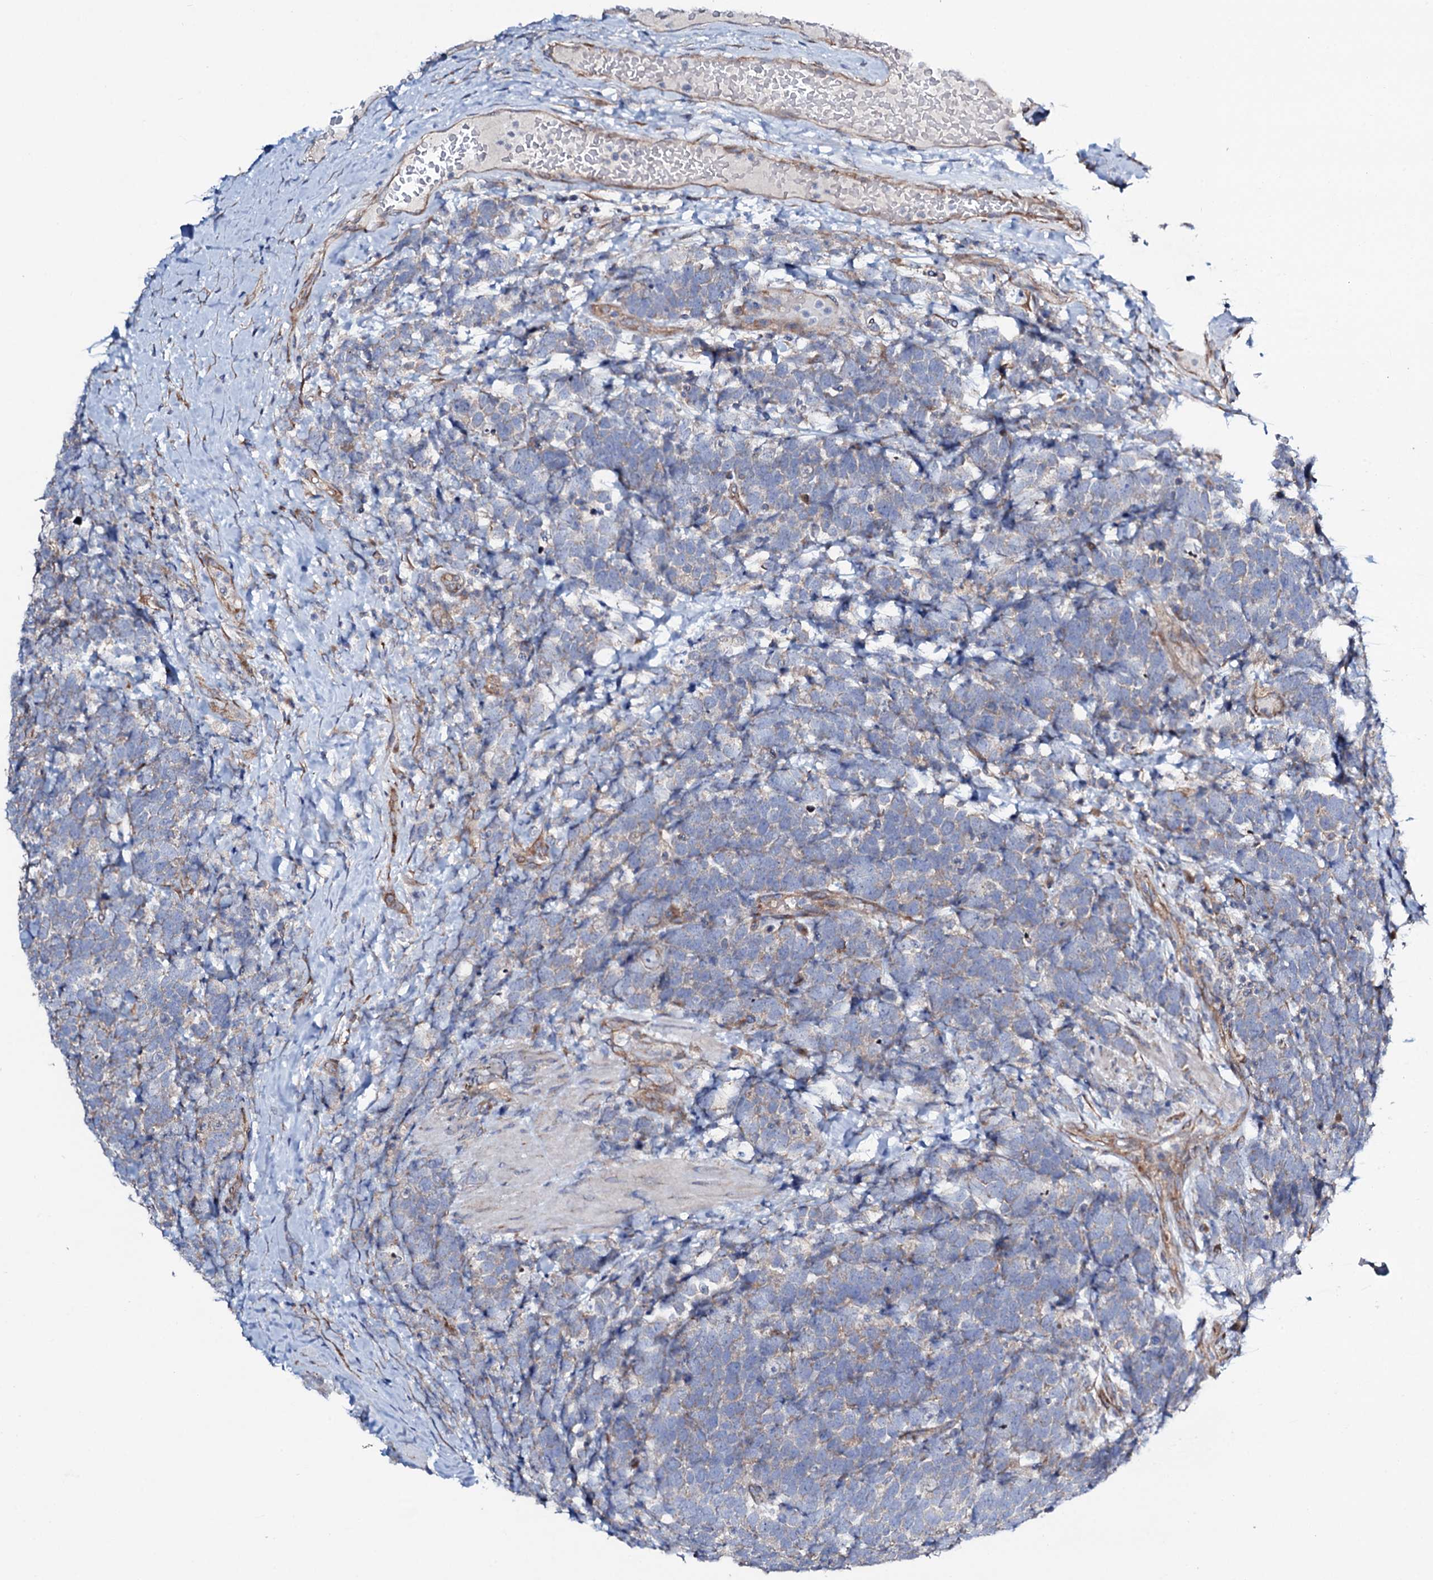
{"staining": {"intensity": "weak", "quantity": "<25%", "location": "cytoplasmic/membranous"}, "tissue": "urothelial cancer", "cell_type": "Tumor cells", "image_type": "cancer", "snomed": [{"axis": "morphology", "description": "Urothelial carcinoma, High grade"}, {"axis": "topography", "description": "Urinary bladder"}], "caption": "Tumor cells are negative for brown protein staining in urothelial cancer.", "gene": "STARD13", "patient": {"sex": "female", "age": 82}}